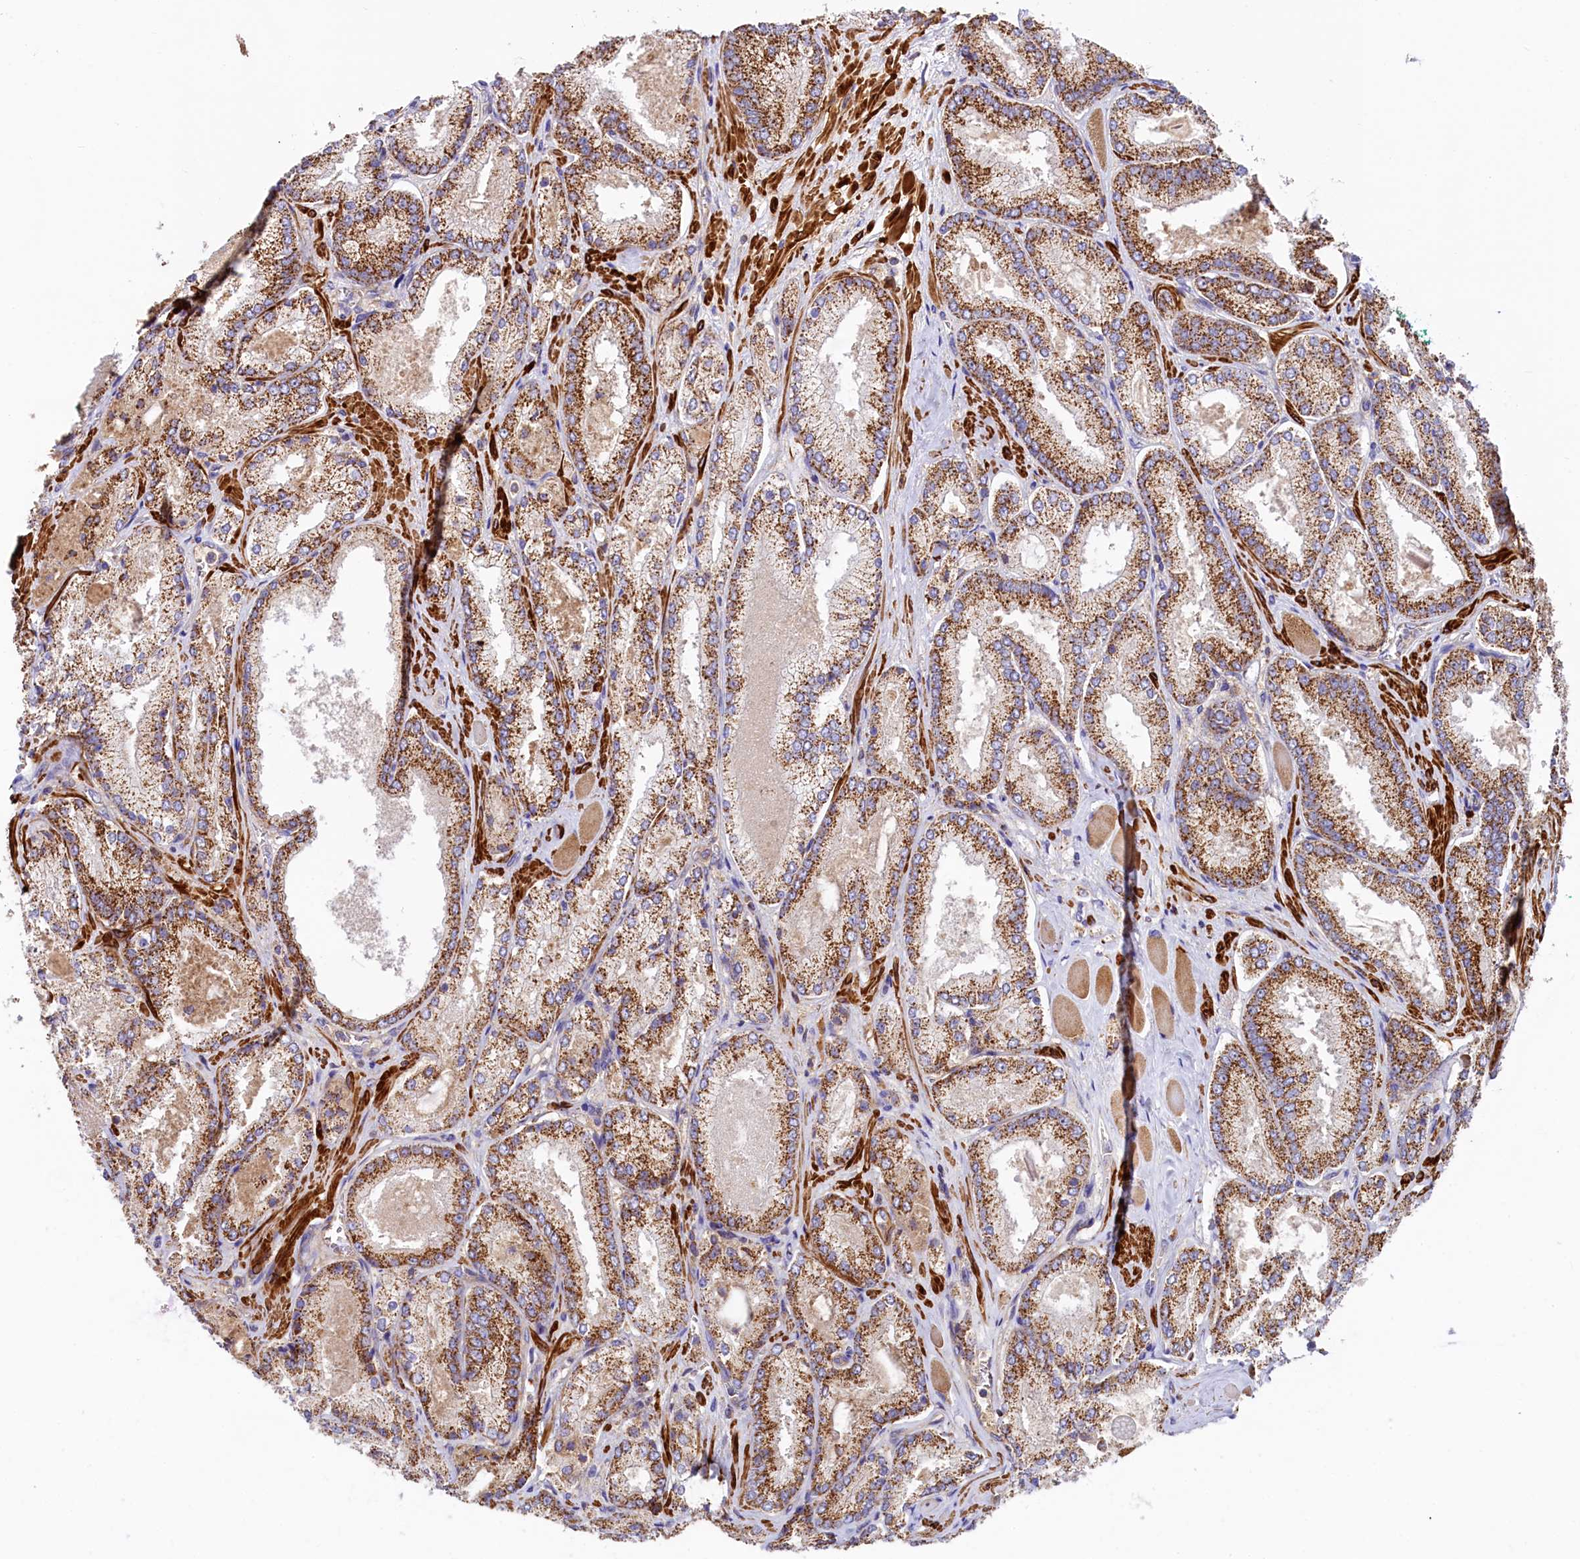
{"staining": {"intensity": "strong", "quantity": ">75%", "location": "cytoplasmic/membranous"}, "tissue": "prostate cancer", "cell_type": "Tumor cells", "image_type": "cancer", "snomed": [{"axis": "morphology", "description": "Adenocarcinoma, Low grade"}, {"axis": "topography", "description": "Prostate"}], "caption": "Protein staining of prostate adenocarcinoma (low-grade) tissue demonstrates strong cytoplasmic/membranous positivity in about >75% of tumor cells.", "gene": "CIAO3", "patient": {"sex": "male", "age": 74}}